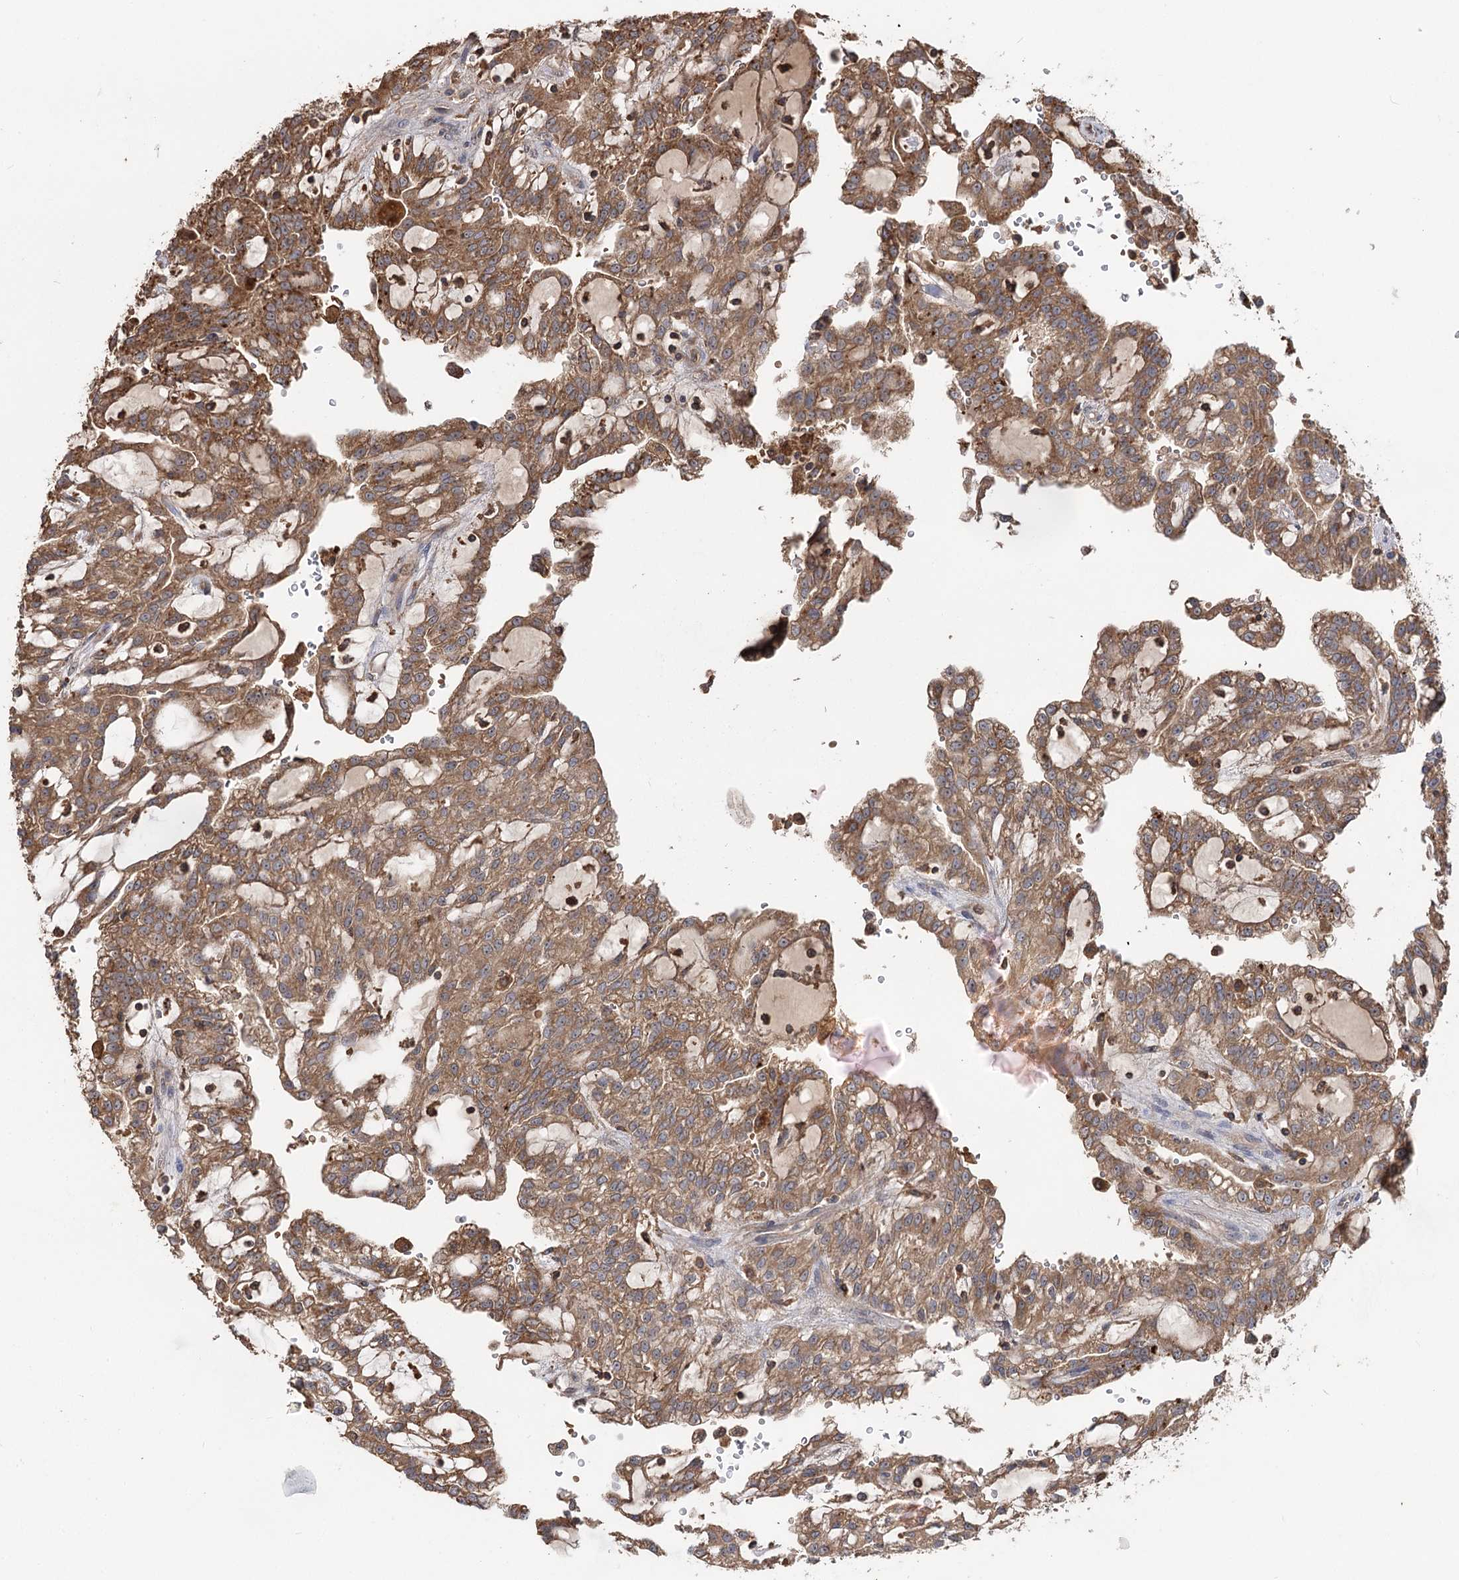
{"staining": {"intensity": "moderate", "quantity": ">75%", "location": "cytoplasmic/membranous"}, "tissue": "renal cancer", "cell_type": "Tumor cells", "image_type": "cancer", "snomed": [{"axis": "morphology", "description": "Adenocarcinoma, NOS"}, {"axis": "topography", "description": "Kidney"}], "caption": "A brown stain highlights moderate cytoplasmic/membranous expression of a protein in human renal adenocarcinoma tumor cells. Nuclei are stained in blue.", "gene": "FAM53B", "patient": {"sex": "male", "age": 63}}